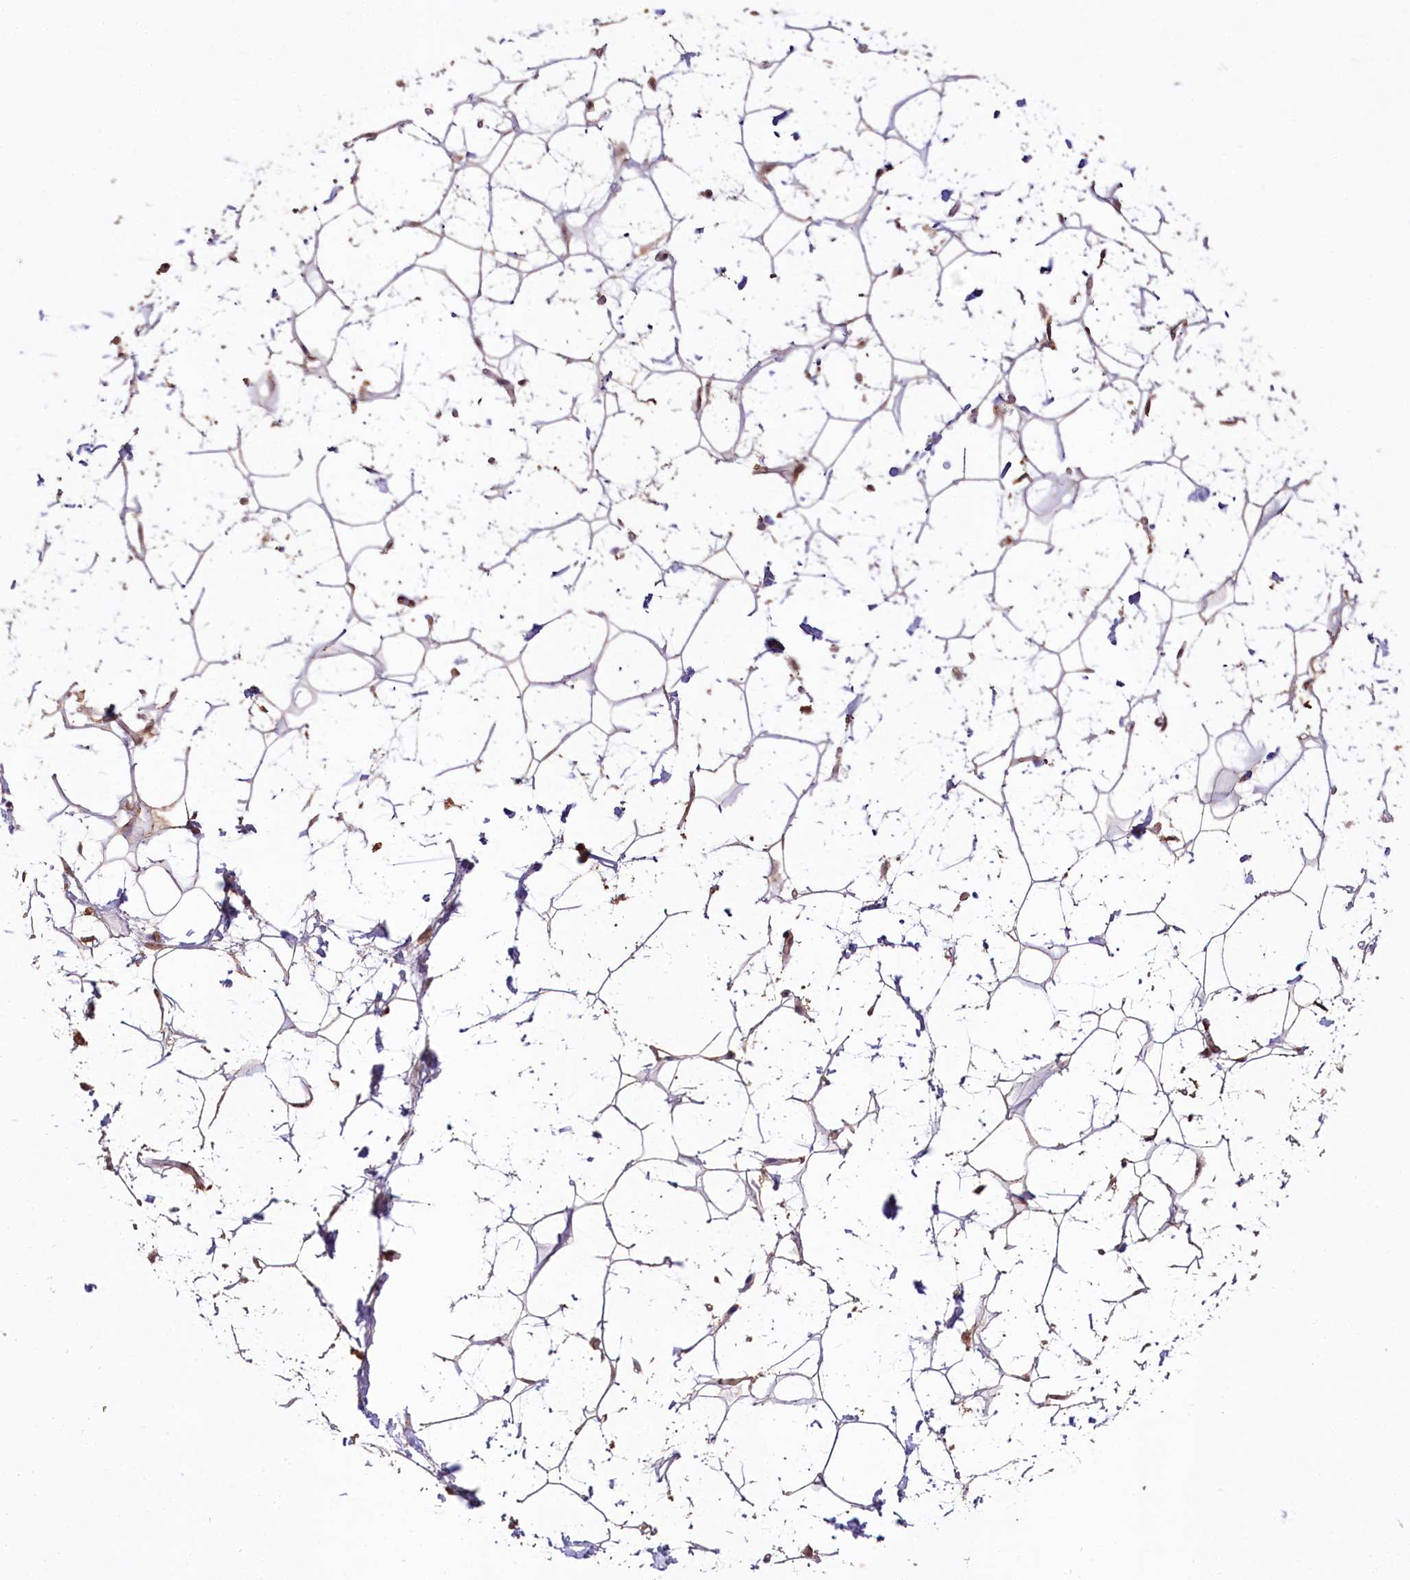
{"staining": {"intensity": "moderate", "quantity": "25%-75%", "location": "cytoplasmic/membranous,nuclear"}, "tissue": "adipose tissue", "cell_type": "Adipocytes", "image_type": "normal", "snomed": [{"axis": "morphology", "description": "Normal tissue, NOS"}, {"axis": "topography", "description": "Breast"}], "caption": "Immunohistochemistry (IHC) staining of normal adipose tissue, which shows medium levels of moderate cytoplasmic/membranous,nuclear expression in about 25%-75% of adipocytes indicating moderate cytoplasmic/membranous,nuclear protein positivity. The staining was performed using DAB (brown) for protein detection and nuclei were counterstained in hematoxylin (blue).", "gene": "RRP8", "patient": {"sex": "female", "age": 26}}